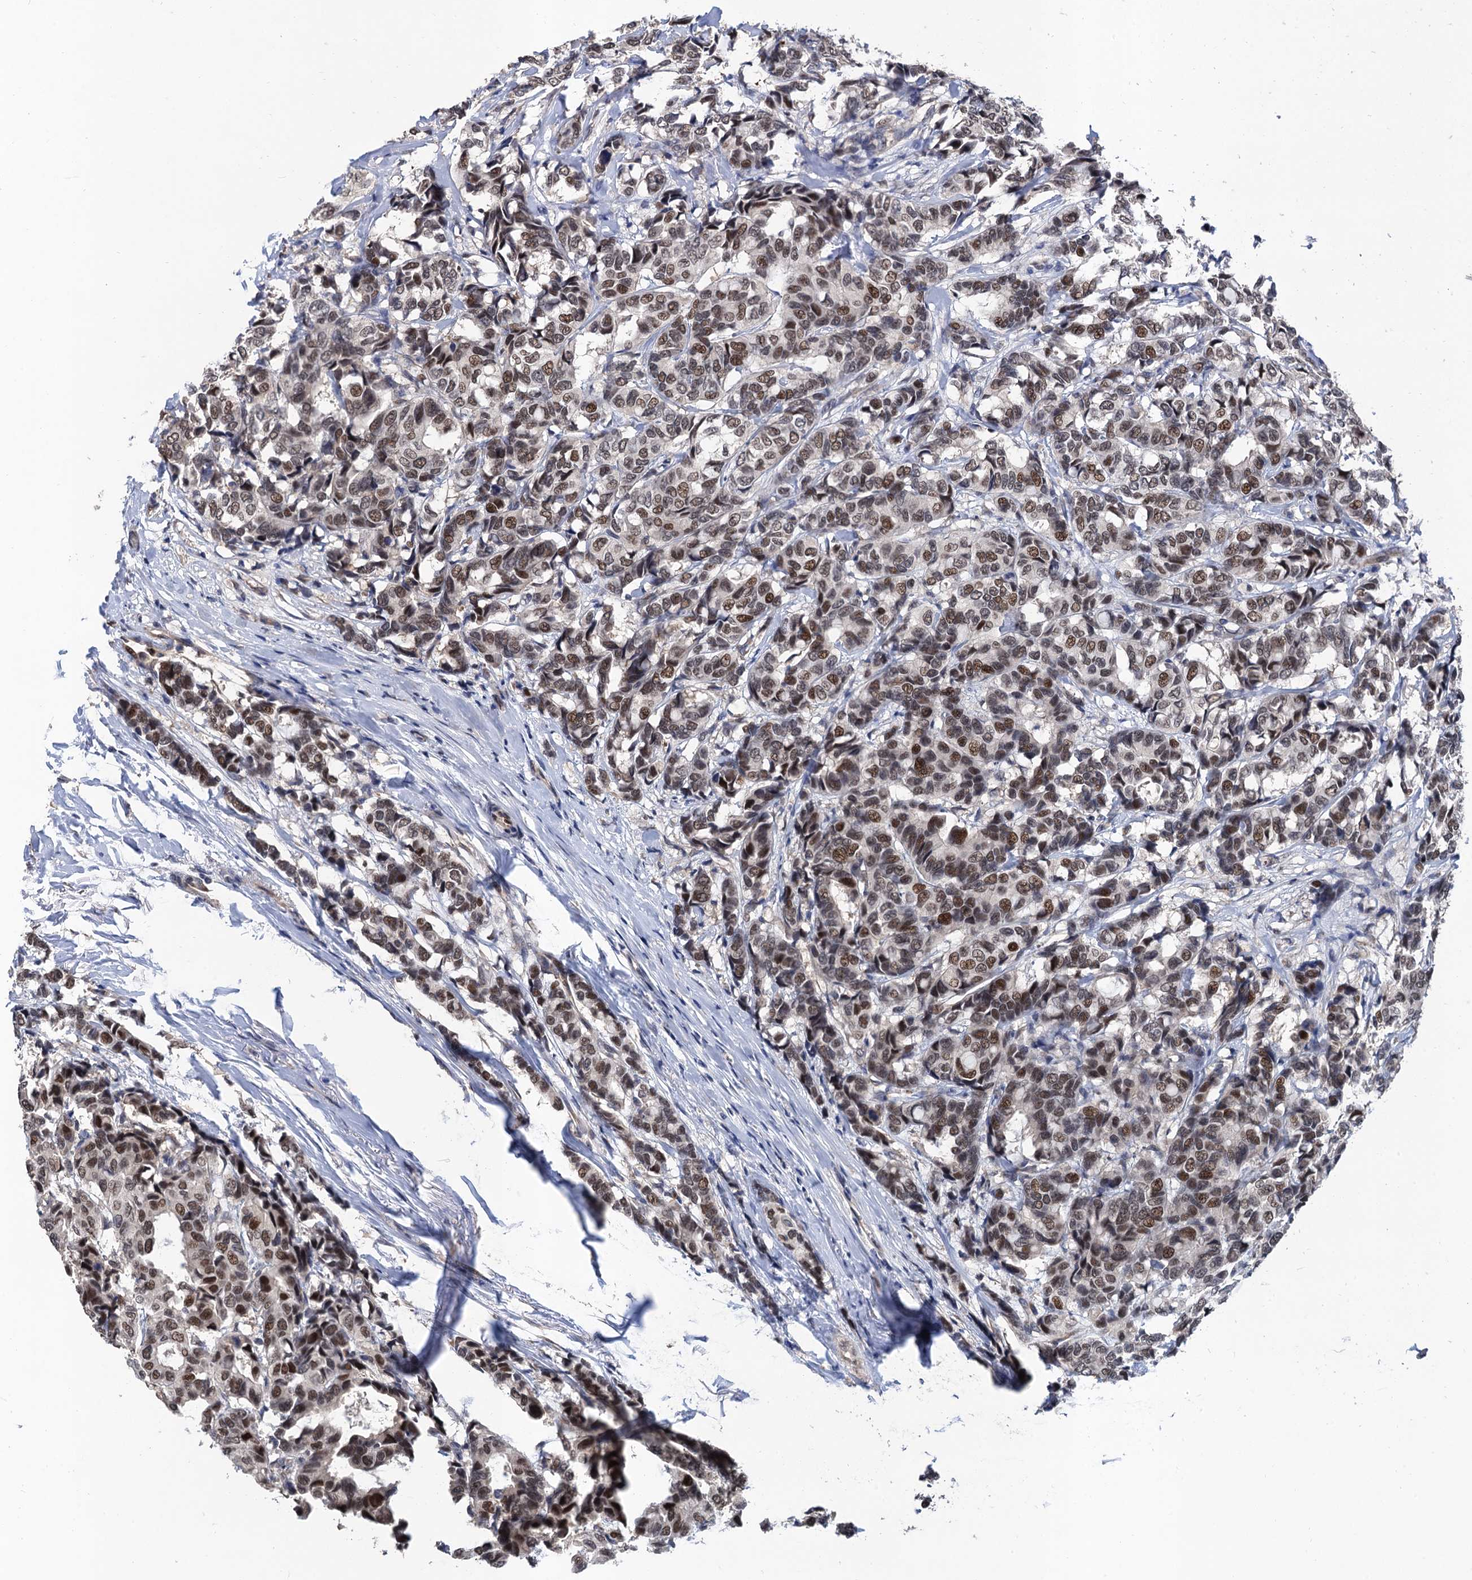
{"staining": {"intensity": "moderate", "quantity": "25%-75%", "location": "nuclear"}, "tissue": "breast cancer", "cell_type": "Tumor cells", "image_type": "cancer", "snomed": [{"axis": "morphology", "description": "Duct carcinoma"}, {"axis": "topography", "description": "Breast"}], "caption": "Protein staining of breast cancer tissue shows moderate nuclear expression in about 25%-75% of tumor cells.", "gene": "TSEN34", "patient": {"sex": "female", "age": 87}}